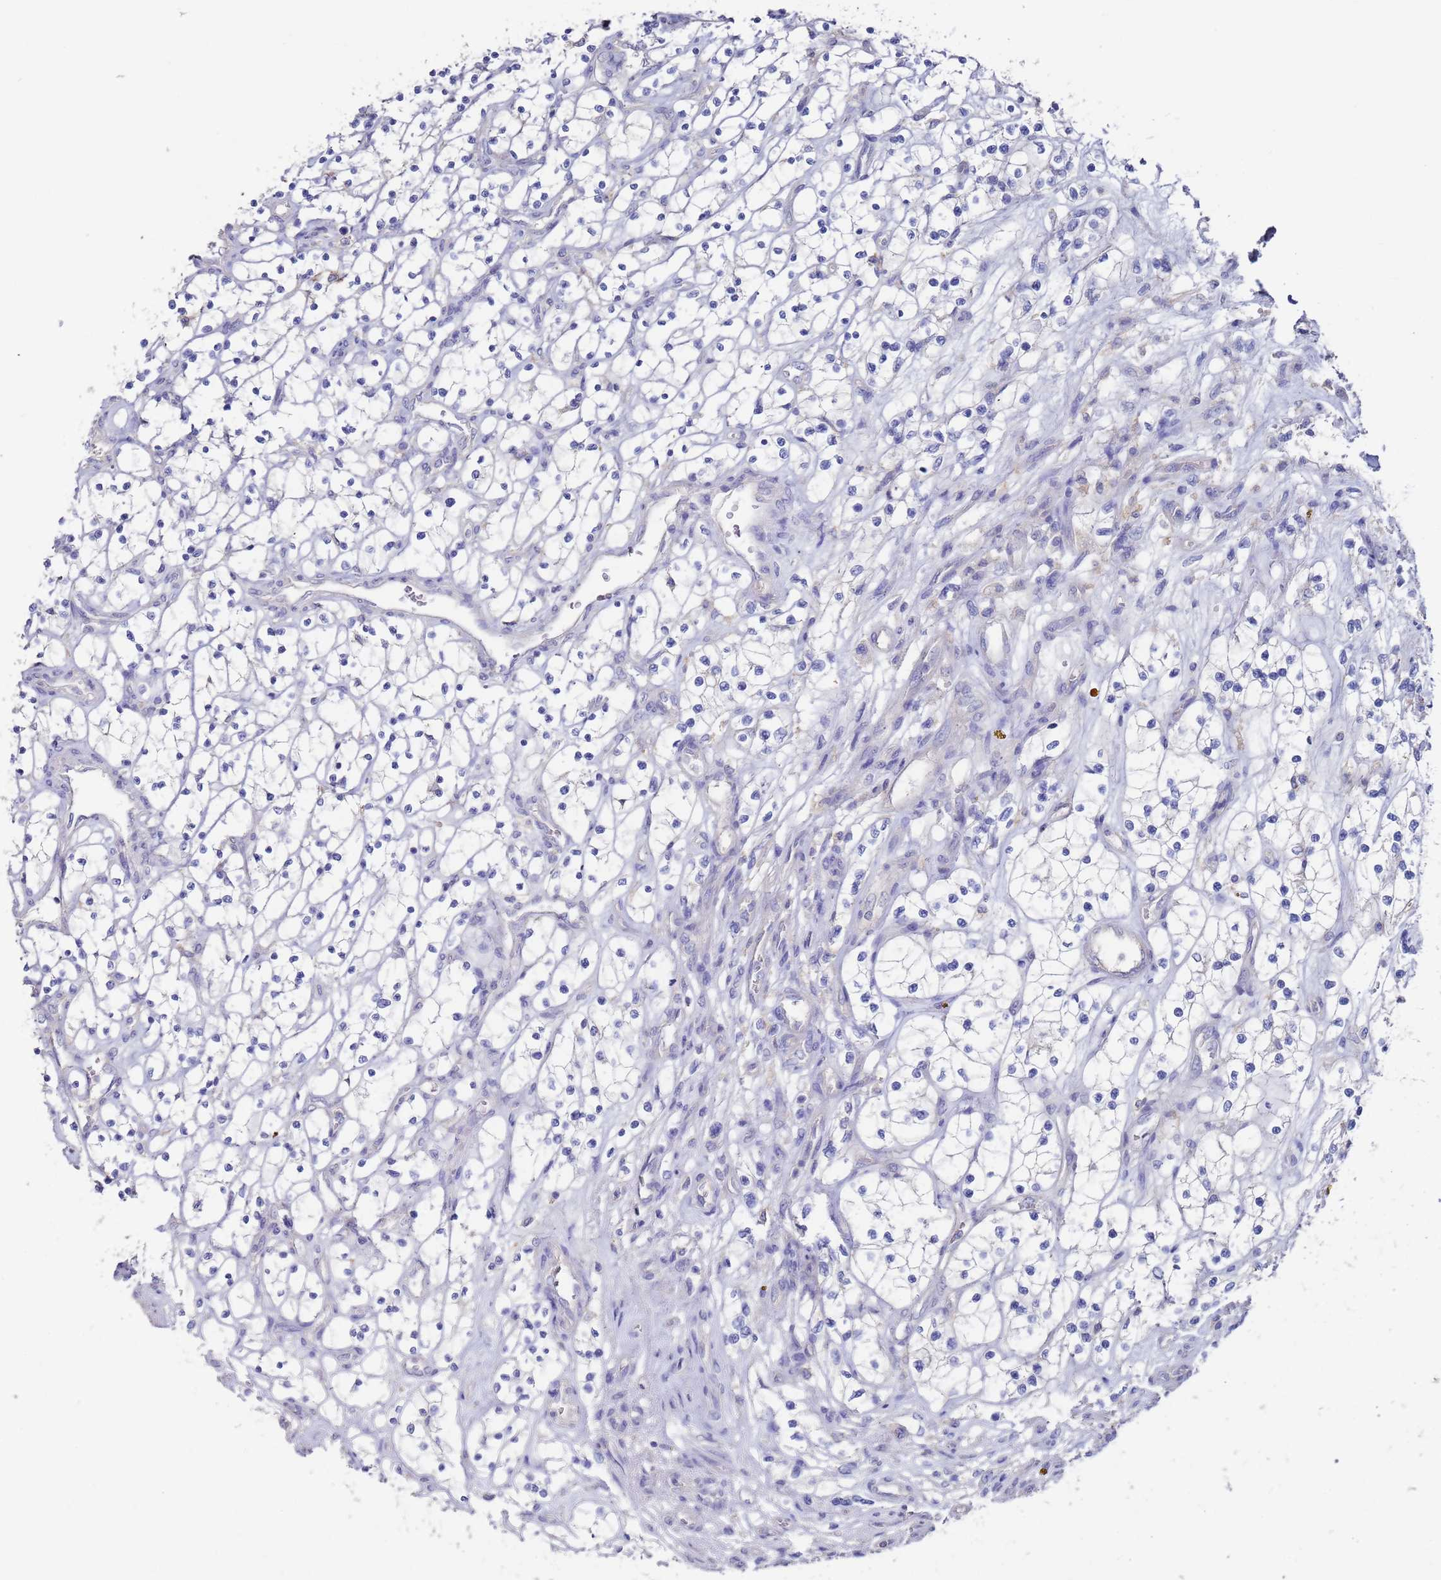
{"staining": {"intensity": "negative", "quantity": "none", "location": "none"}, "tissue": "renal cancer", "cell_type": "Tumor cells", "image_type": "cancer", "snomed": [{"axis": "morphology", "description": "Adenocarcinoma, NOS"}, {"axis": "topography", "description": "Kidney"}], "caption": "A high-resolution histopathology image shows IHC staining of renal adenocarcinoma, which shows no significant staining in tumor cells.", "gene": "KRTCAP3", "patient": {"sex": "female", "age": 69}}